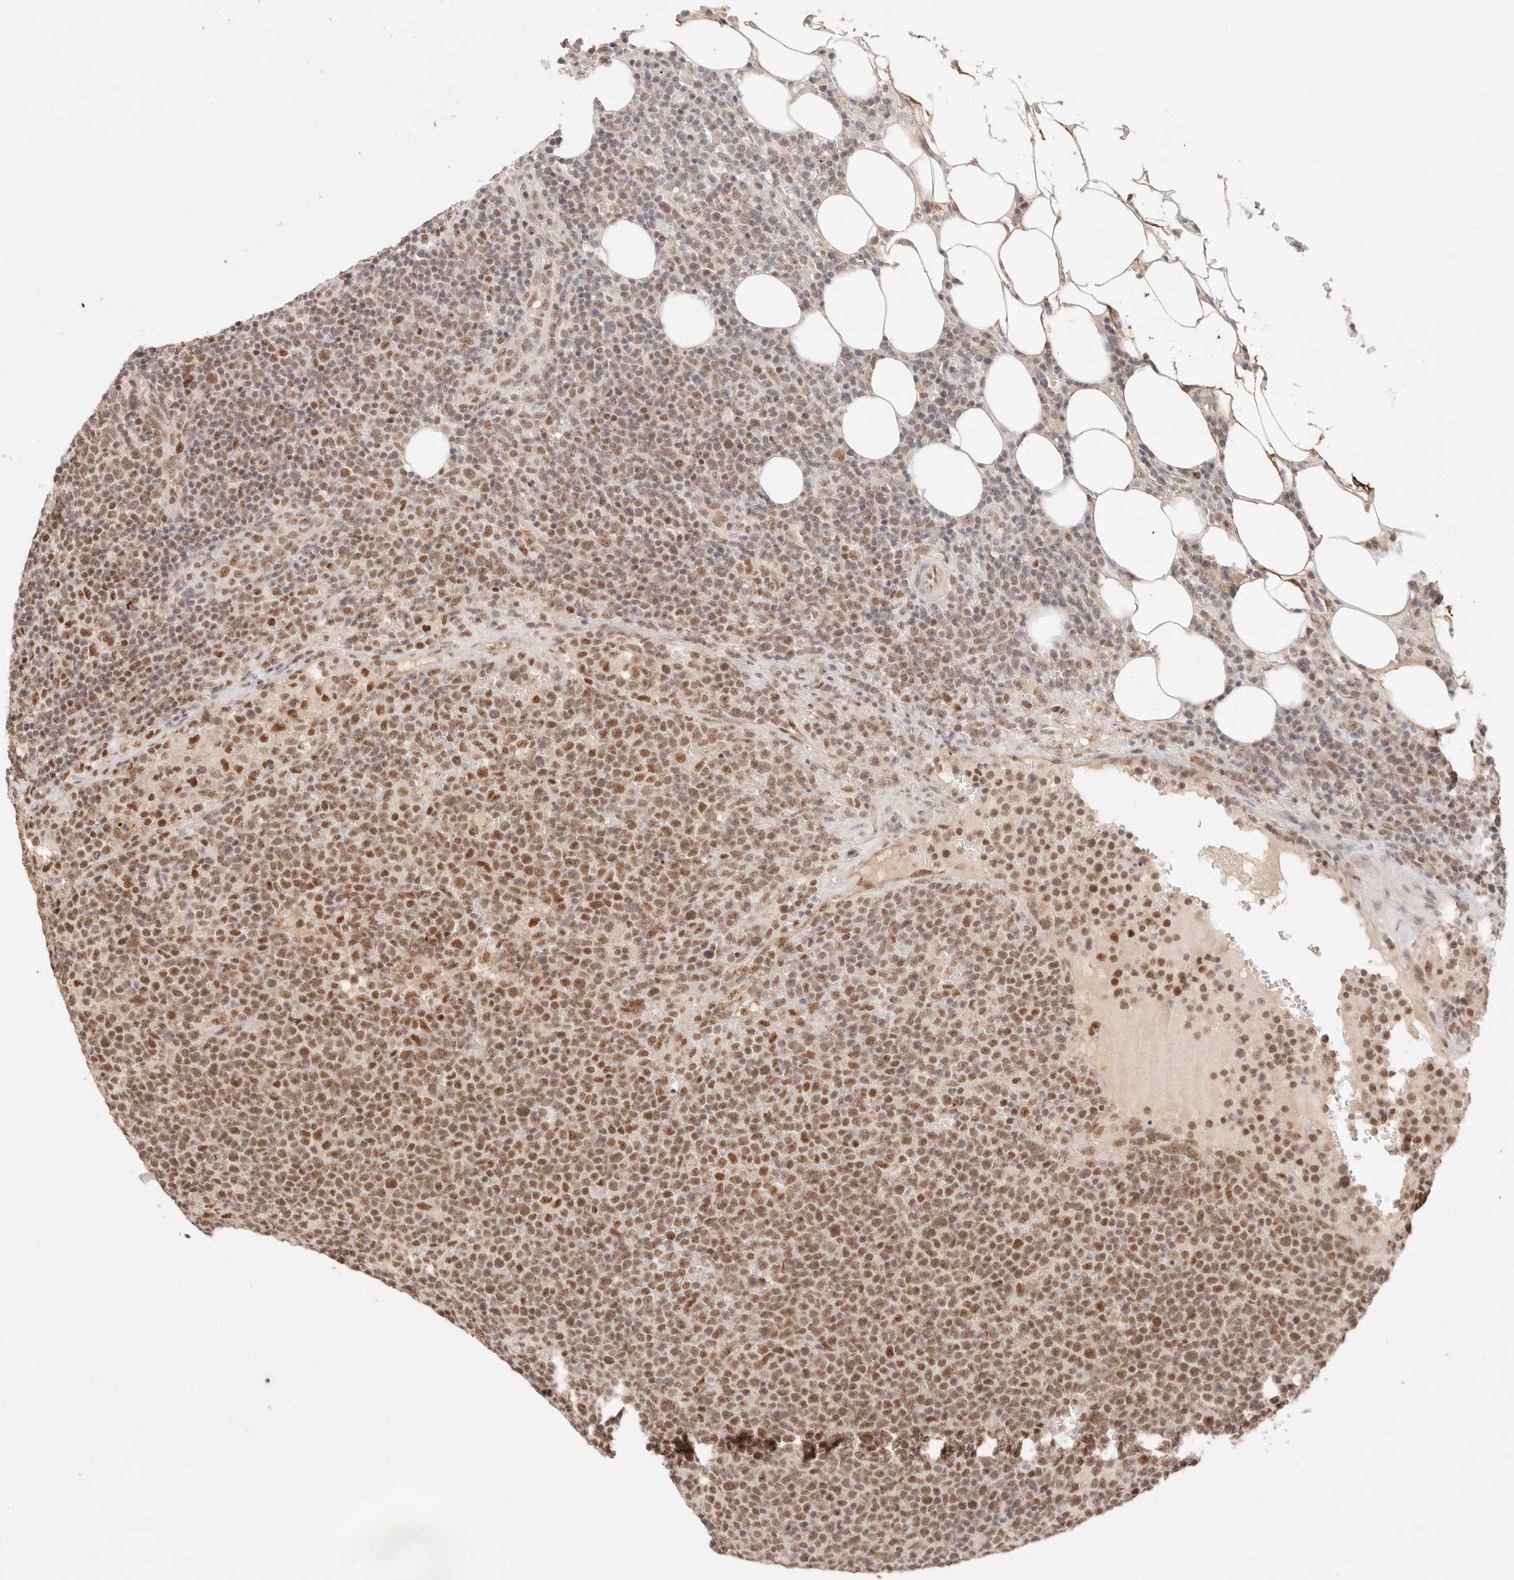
{"staining": {"intensity": "moderate", "quantity": ">75%", "location": "nuclear"}, "tissue": "lymphoma", "cell_type": "Tumor cells", "image_type": "cancer", "snomed": [{"axis": "morphology", "description": "Malignant lymphoma, non-Hodgkin's type, High grade"}, {"axis": "topography", "description": "Lymph node"}], "caption": "Immunohistochemical staining of human high-grade malignant lymphoma, non-Hodgkin's type shows medium levels of moderate nuclear expression in approximately >75% of tumor cells.", "gene": "GTF2E2", "patient": {"sex": "male", "age": 61}}